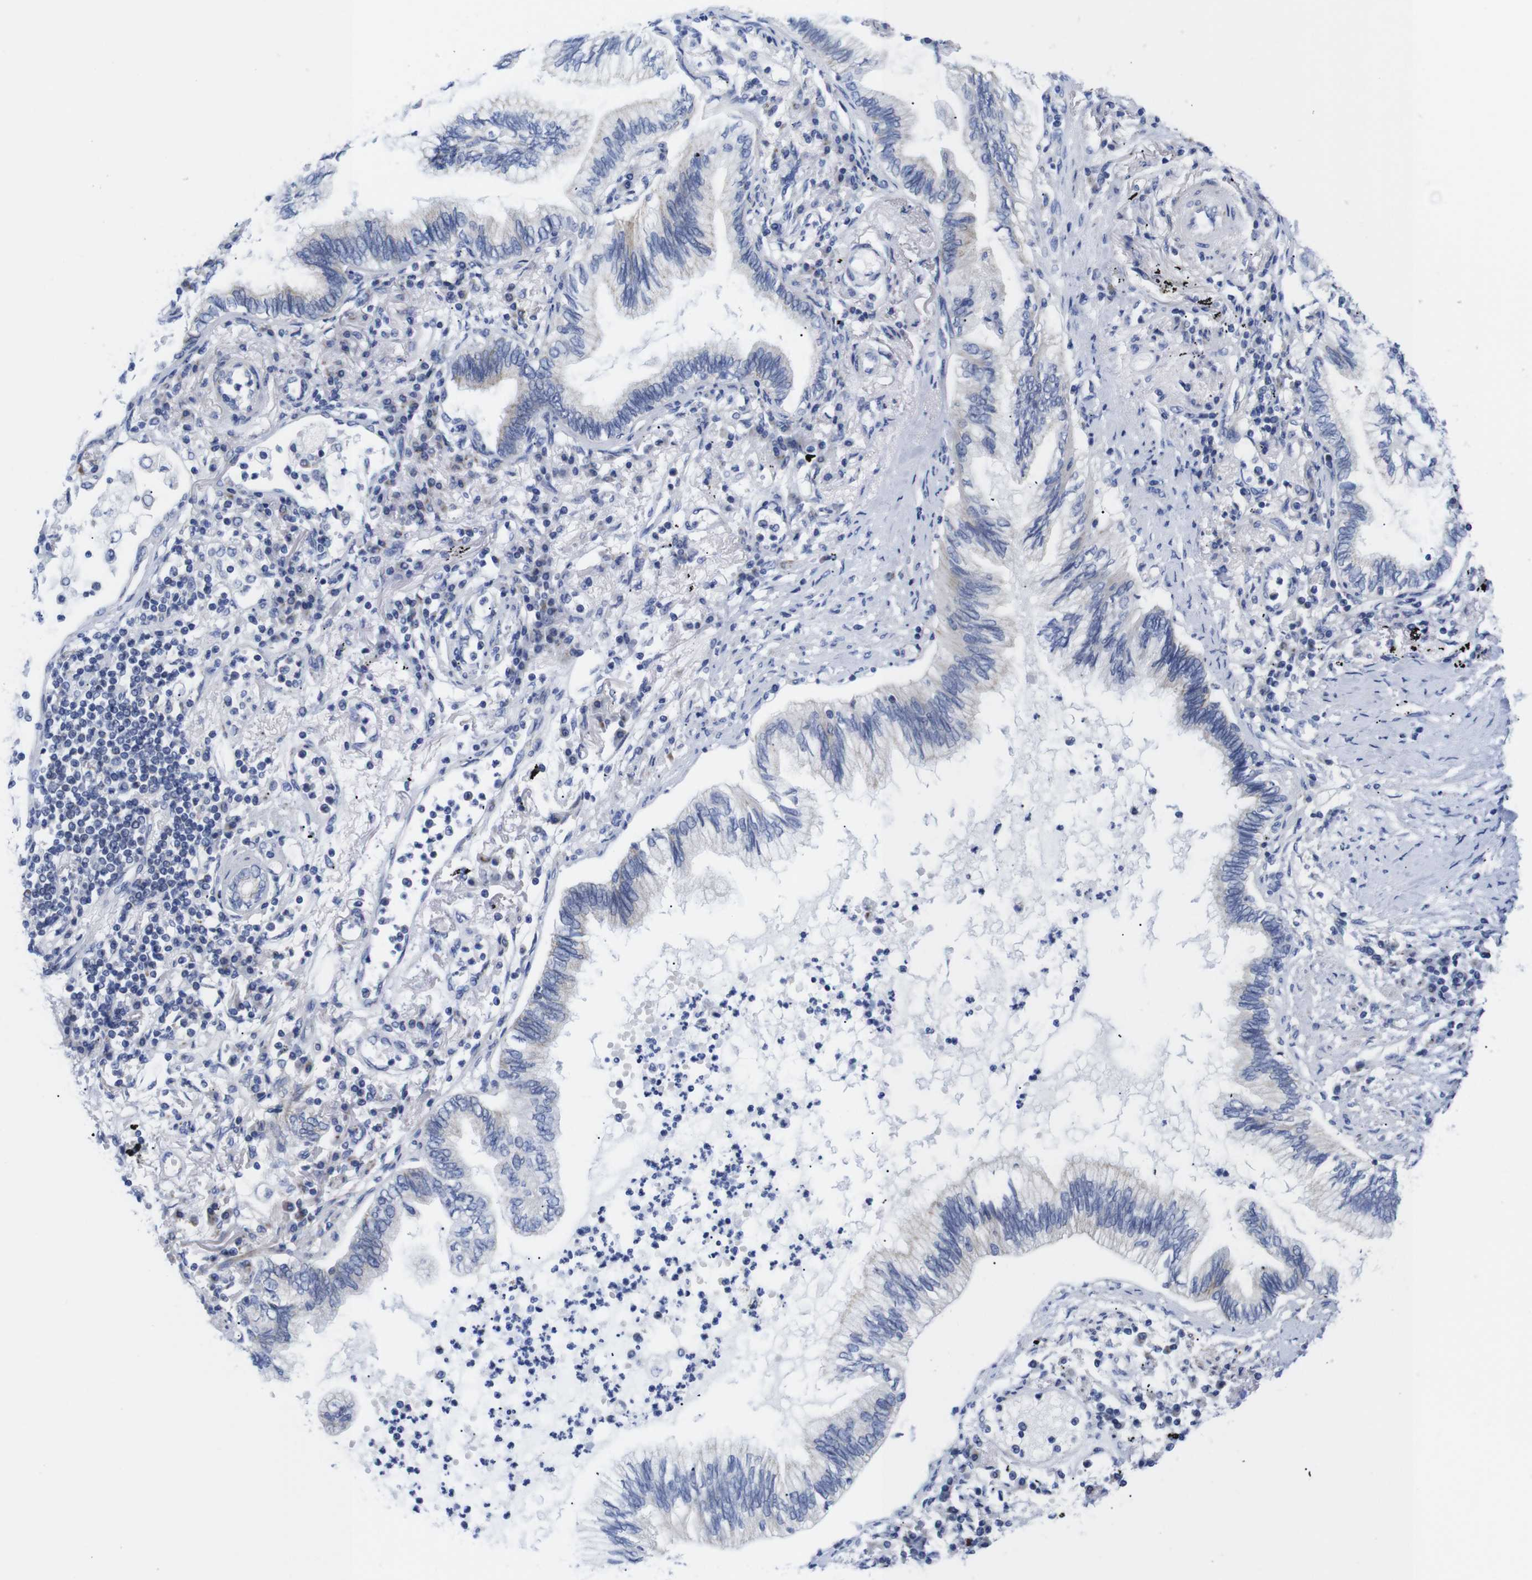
{"staining": {"intensity": "negative", "quantity": "none", "location": "none"}, "tissue": "lung cancer", "cell_type": "Tumor cells", "image_type": "cancer", "snomed": [{"axis": "morphology", "description": "Normal tissue, NOS"}, {"axis": "morphology", "description": "Adenocarcinoma, NOS"}, {"axis": "topography", "description": "Bronchus"}, {"axis": "topography", "description": "Lung"}], "caption": "High magnification brightfield microscopy of lung adenocarcinoma stained with DAB (brown) and counterstained with hematoxylin (blue): tumor cells show no significant positivity.", "gene": "LRRC55", "patient": {"sex": "female", "age": 70}}